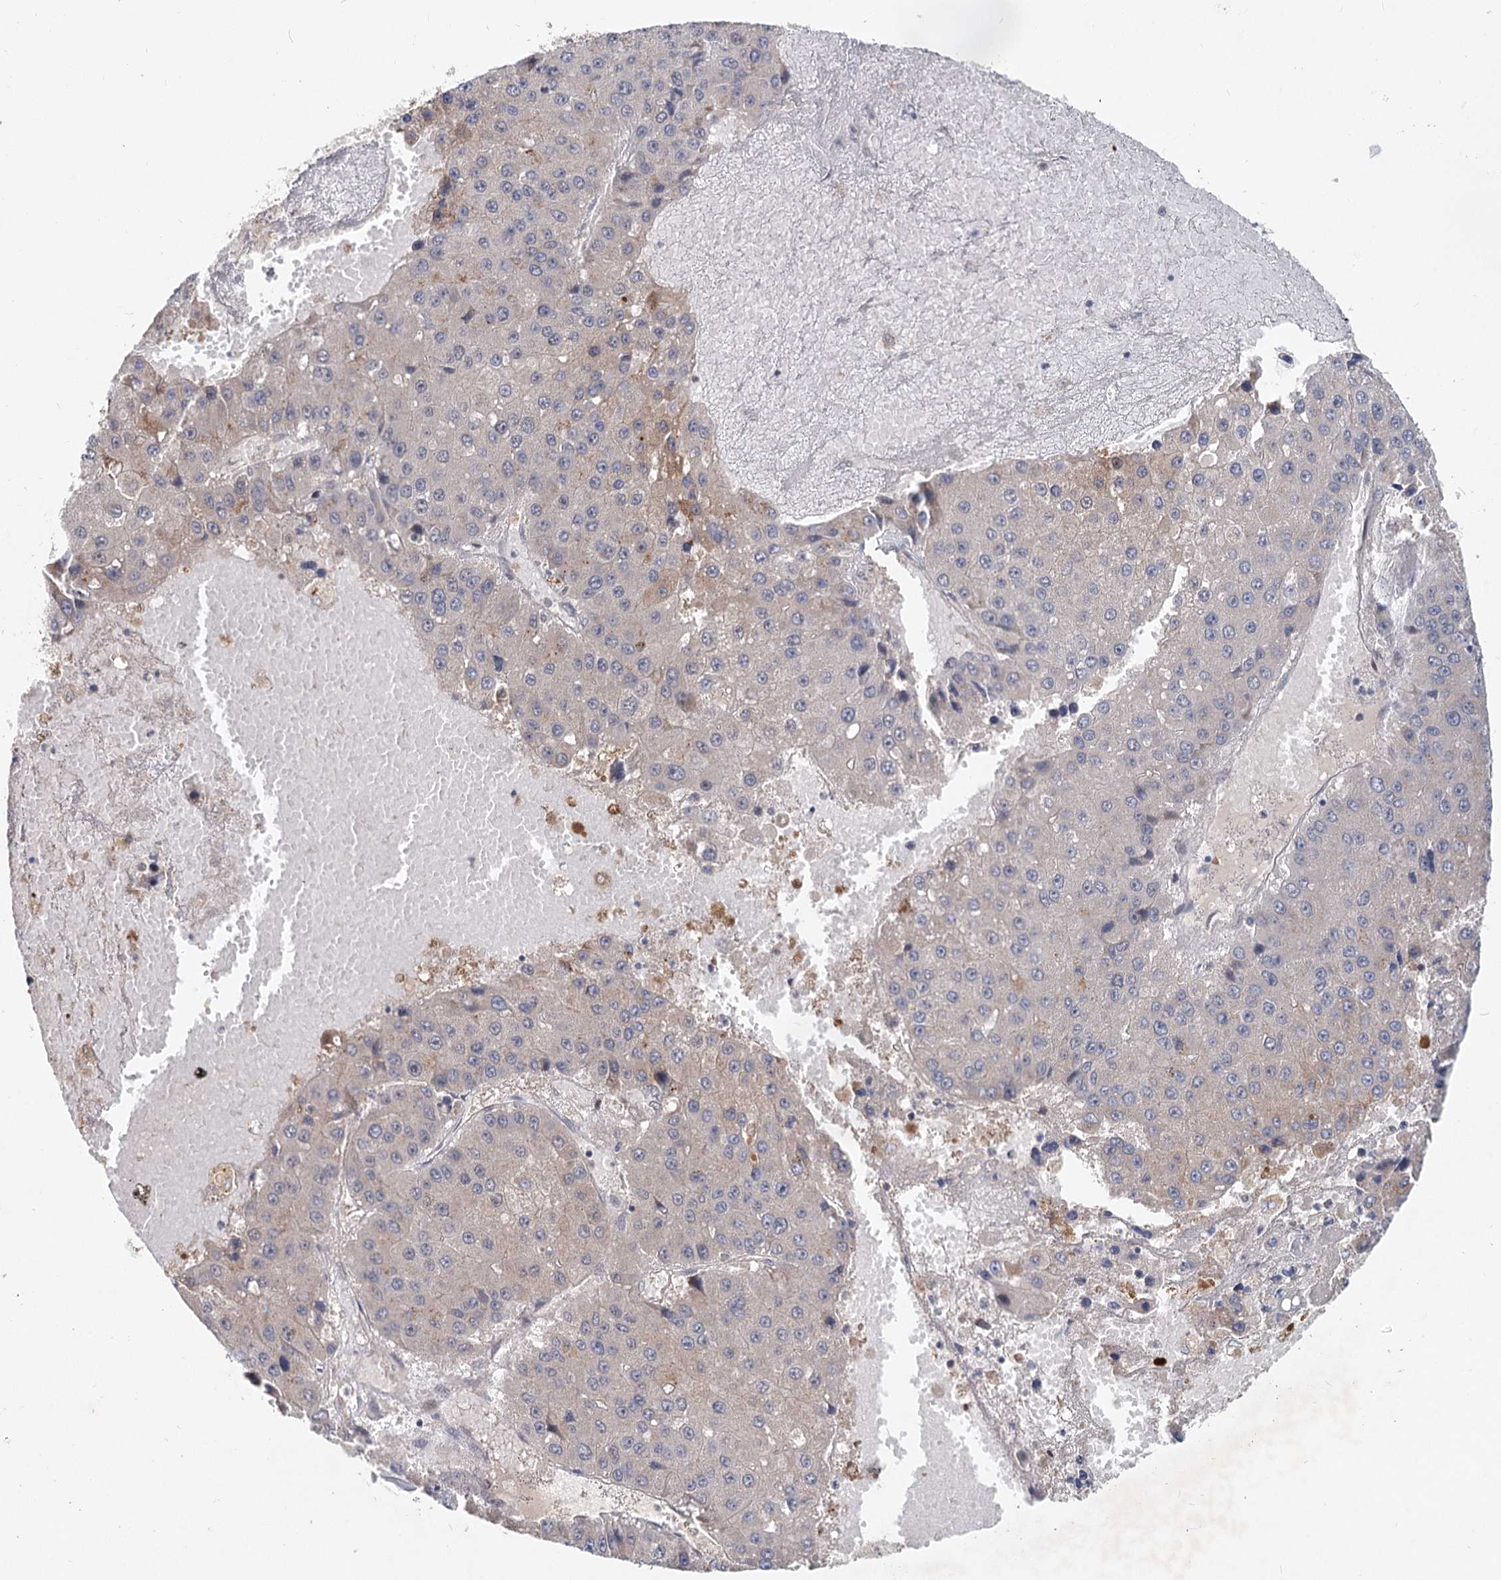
{"staining": {"intensity": "moderate", "quantity": "<25%", "location": "cytoplasmic/membranous"}, "tissue": "liver cancer", "cell_type": "Tumor cells", "image_type": "cancer", "snomed": [{"axis": "morphology", "description": "Carcinoma, Hepatocellular, NOS"}, {"axis": "topography", "description": "Liver"}], "caption": "Brown immunohistochemical staining in human liver cancer reveals moderate cytoplasmic/membranous staining in about <25% of tumor cells. Using DAB (3,3'-diaminobenzidine) (brown) and hematoxylin (blue) stains, captured at high magnification using brightfield microscopy.", "gene": "AP3B1", "patient": {"sex": "female", "age": 73}}